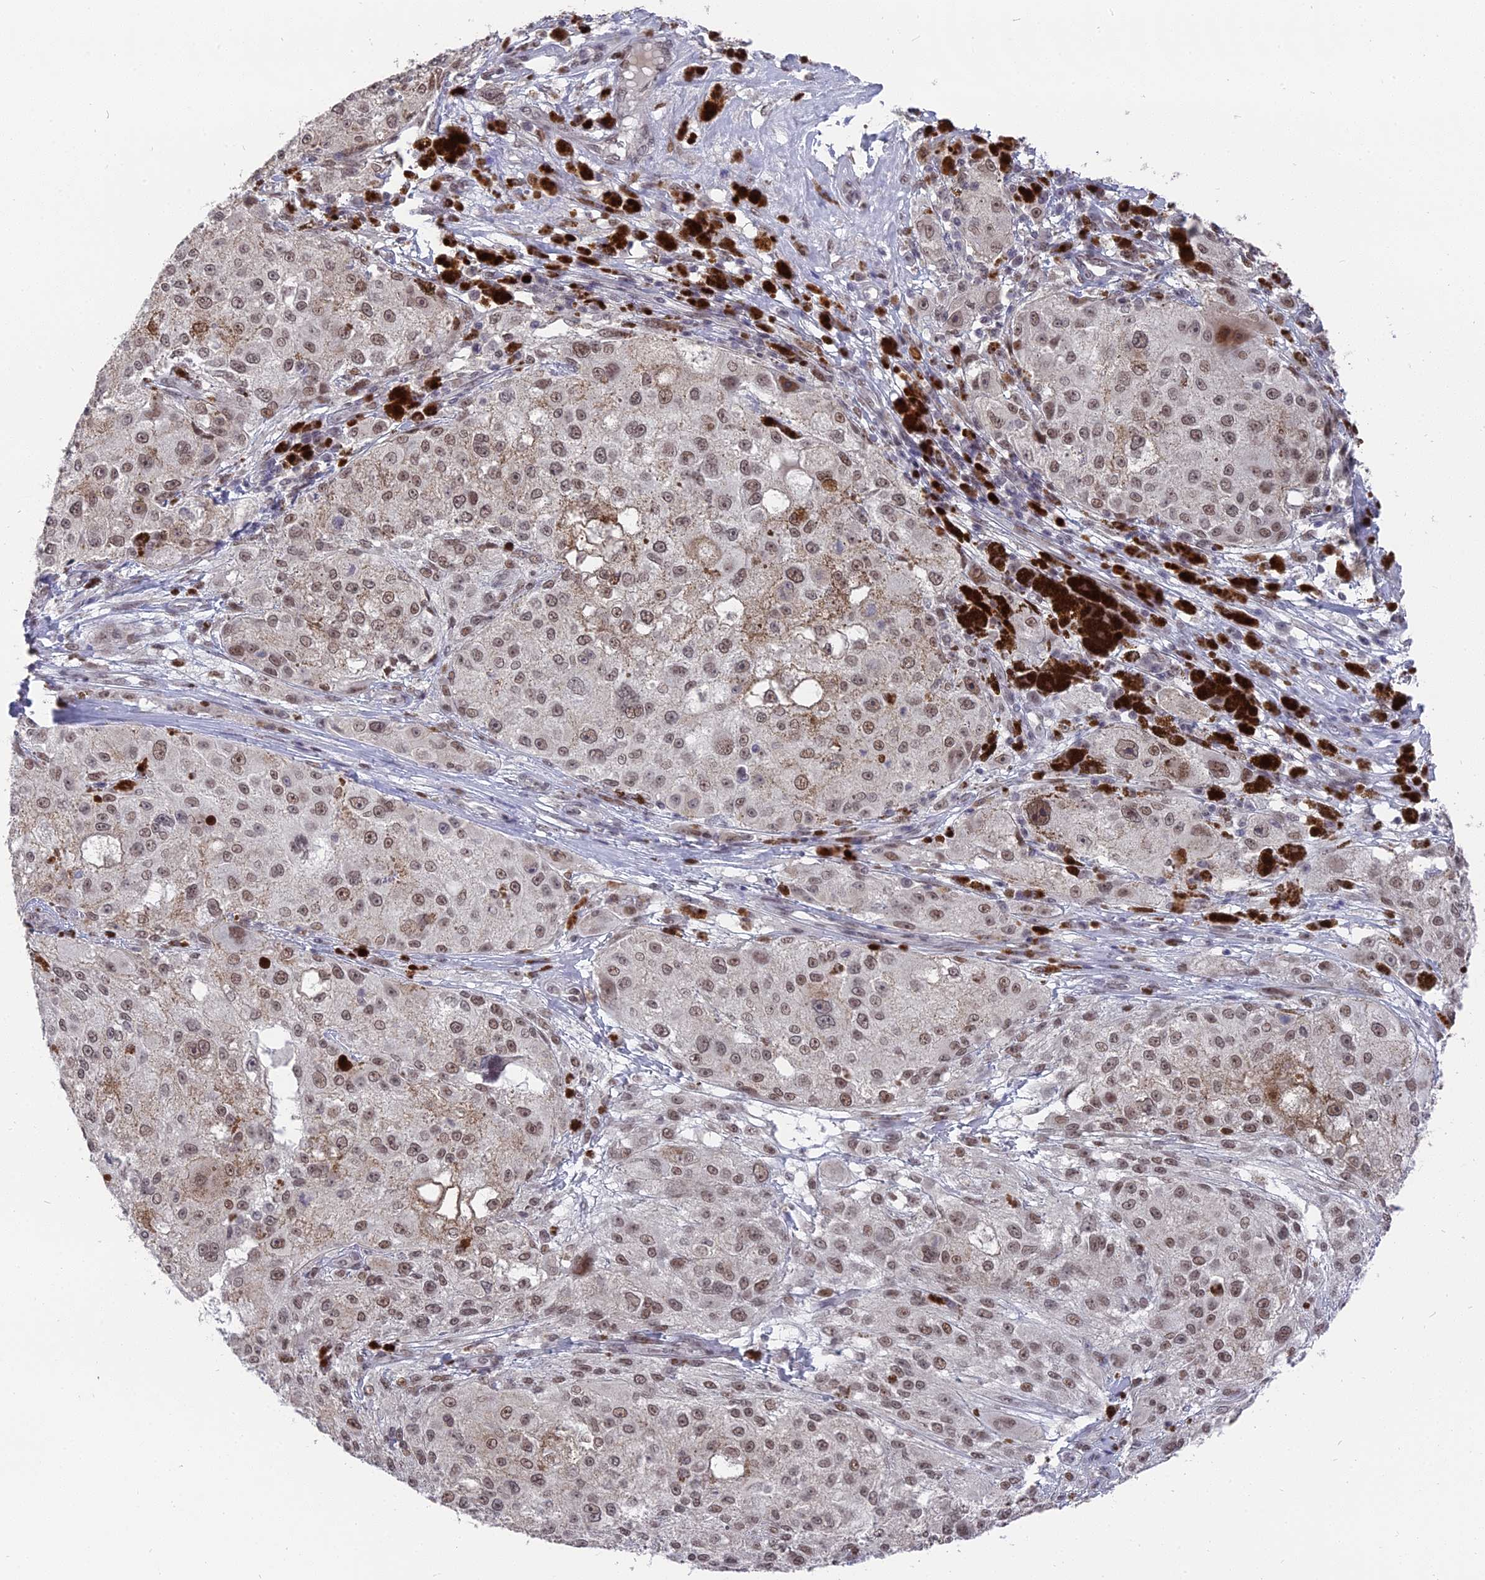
{"staining": {"intensity": "moderate", "quantity": ">75%", "location": "nuclear"}, "tissue": "melanoma", "cell_type": "Tumor cells", "image_type": "cancer", "snomed": [{"axis": "morphology", "description": "Necrosis, NOS"}, {"axis": "morphology", "description": "Malignant melanoma, NOS"}, {"axis": "topography", "description": "Skin"}], "caption": "Immunohistochemistry image of neoplastic tissue: melanoma stained using IHC exhibits medium levels of moderate protein expression localized specifically in the nuclear of tumor cells, appearing as a nuclear brown color.", "gene": "NR1H3", "patient": {"sex": "female", "age": 87}}